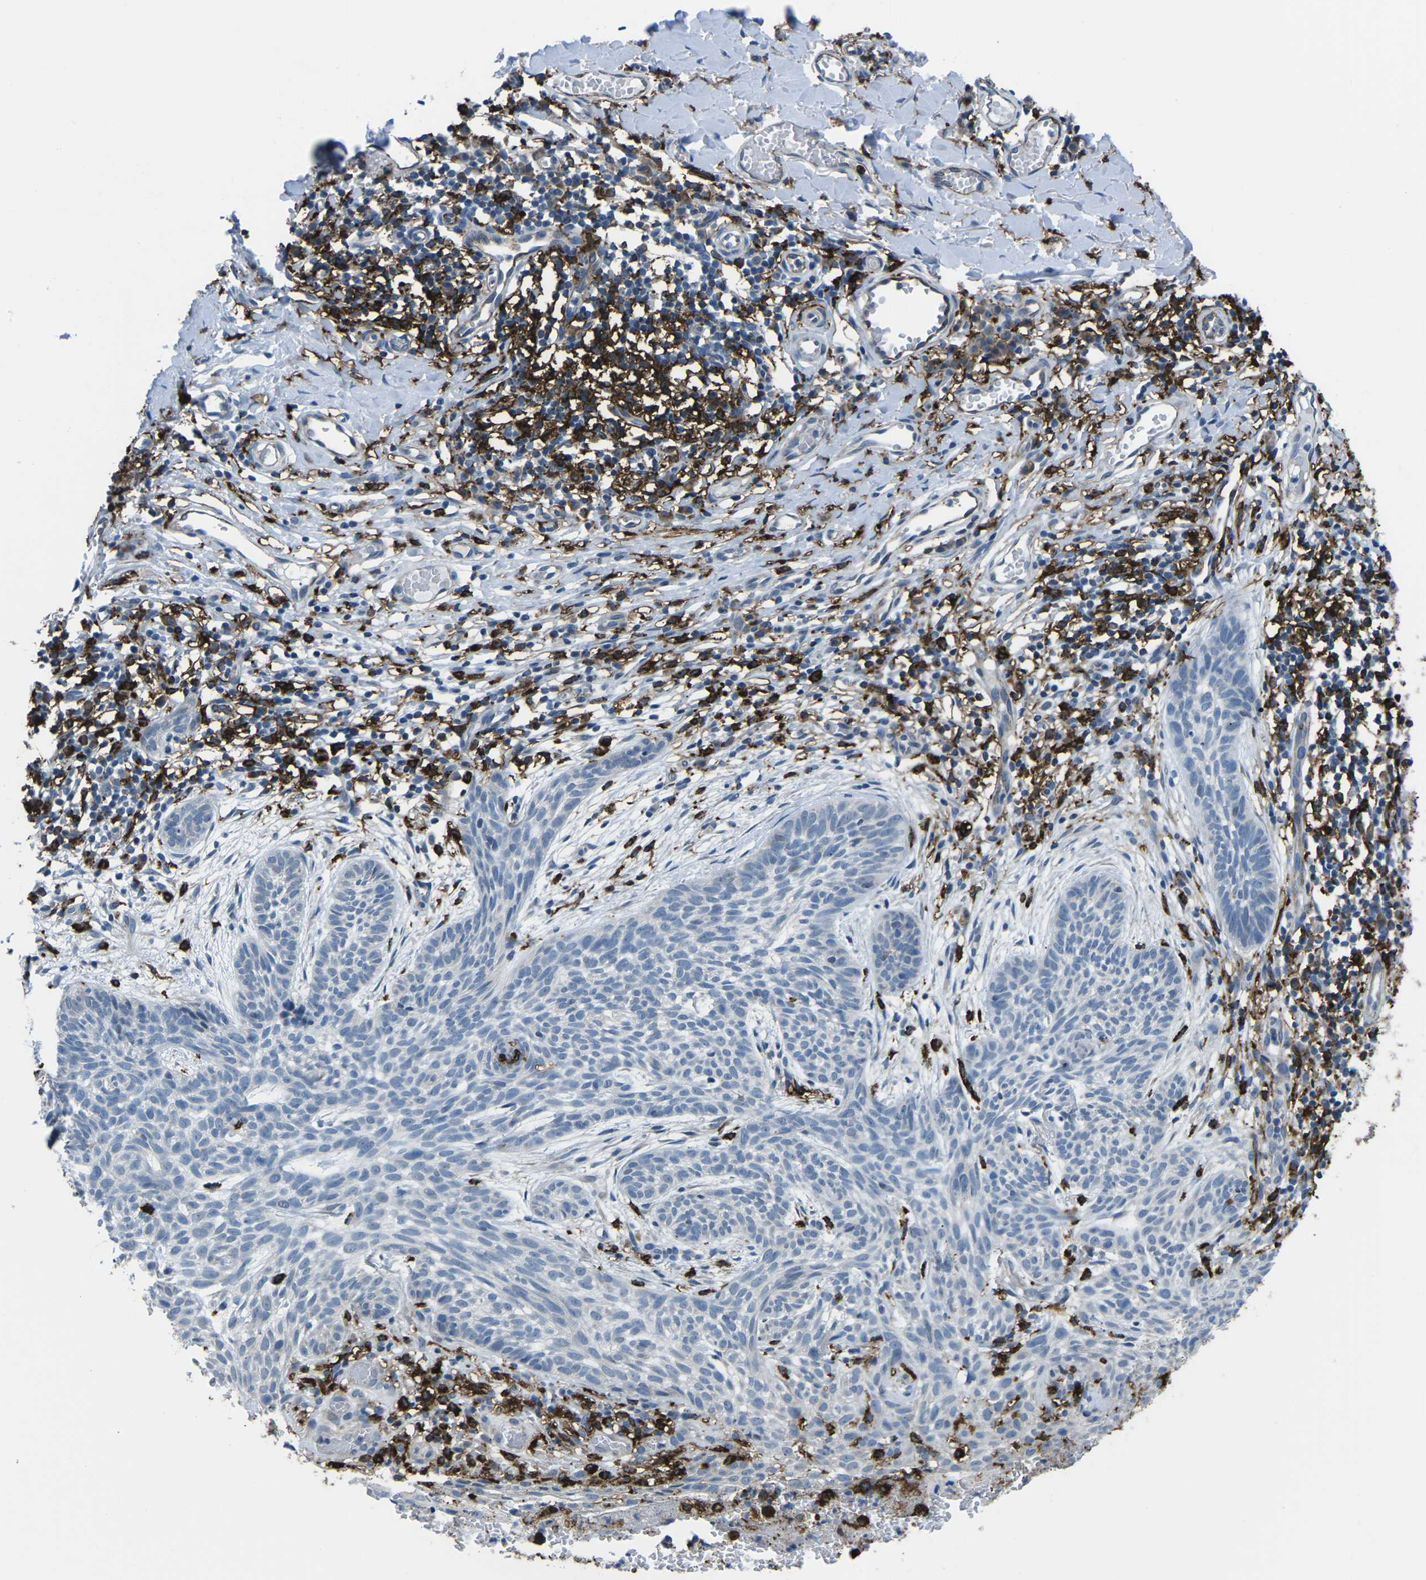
{"staining": {"intensity": "negative", "quantity": "none", "location": "none"}, "tissue": "skin cancer", "cell_type": "Tumor cells", "image_type": "cancer", "snomed": [{"axis": "morphology", "description": "Basal cell carcinoma"}, {"axis": "topography", "description": "Skin"}], "caption": "IHC photomicrograph of human skin cancer stained for a protein (brown), which exhibits no expression in tumor cells. The staining is performed using DAB brown chromogen with nuclei counter-stained in using hematoxylin.", "gene": "PTPN1", "patient": {"sex": "female", "age": 59}}